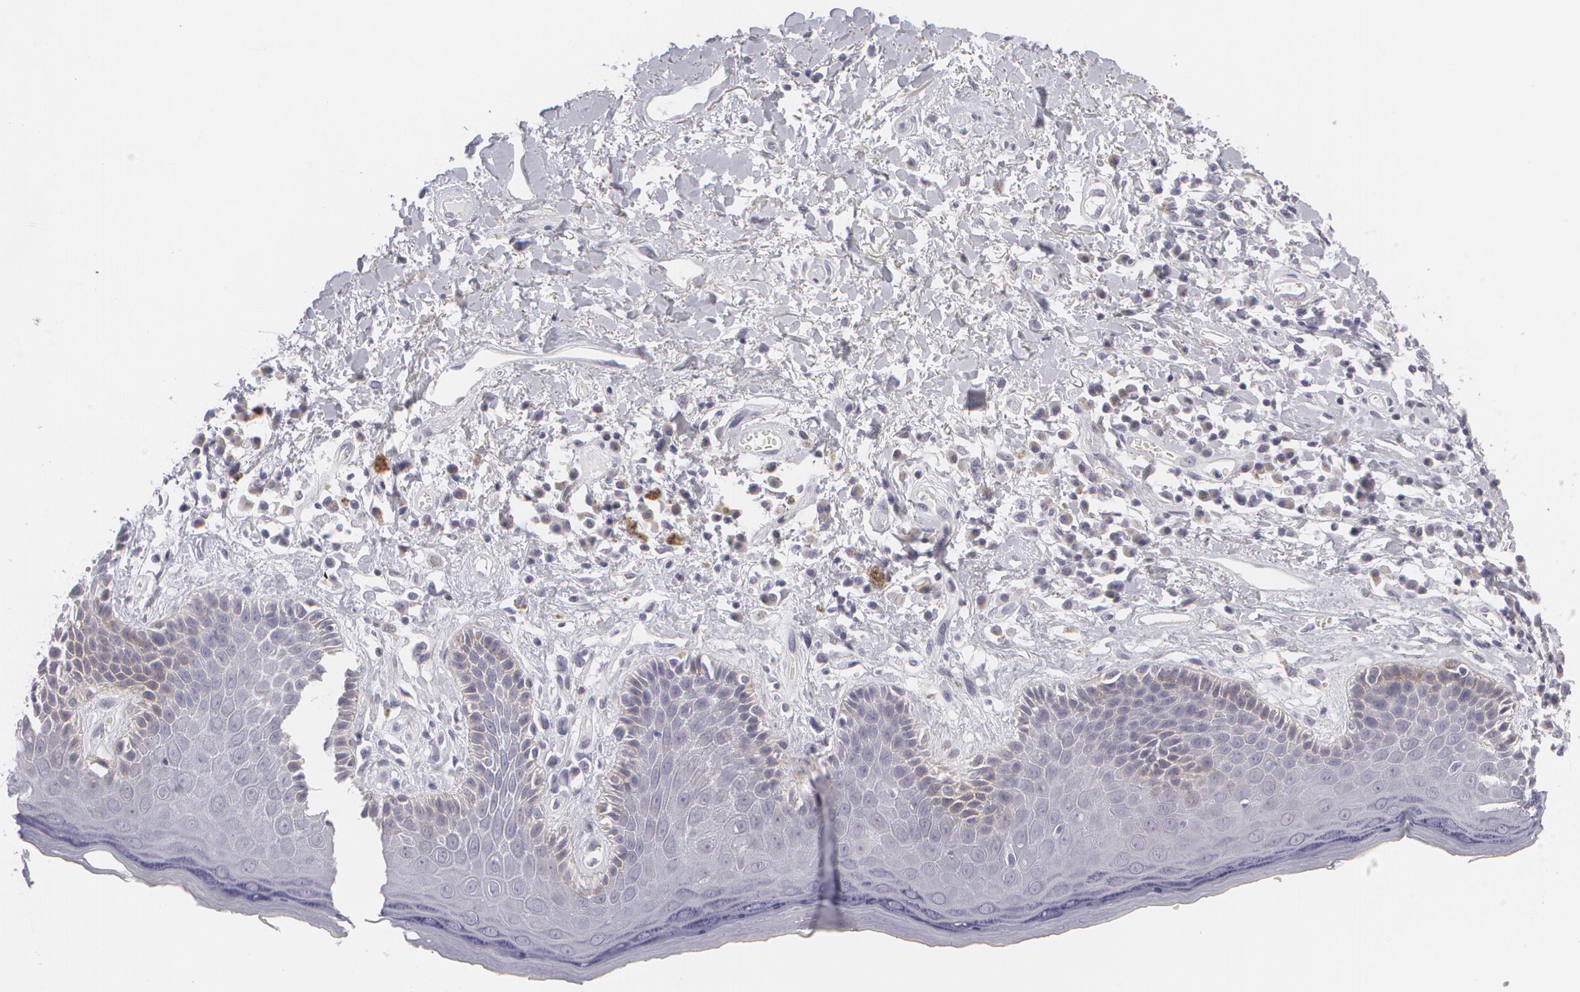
{"staining": {"intensity": "negative", "quantity": "none", "location": "none"}, "tissue": "skin", "cell_type": "Epidermal cells", "image_type": "normal", "snomed": [{"axis": "morphology", "description": "Normal tissue, NOS"}, {"axis": "topography", "description": "Skin"}, {"axis": "topography", "description": "Anal"}], "caption": "Micrograph shows no significant protein expression in epidermal cells of benign skin.", "gene": "MBNL3", "patient": {"sex": "male", "age": 61}}